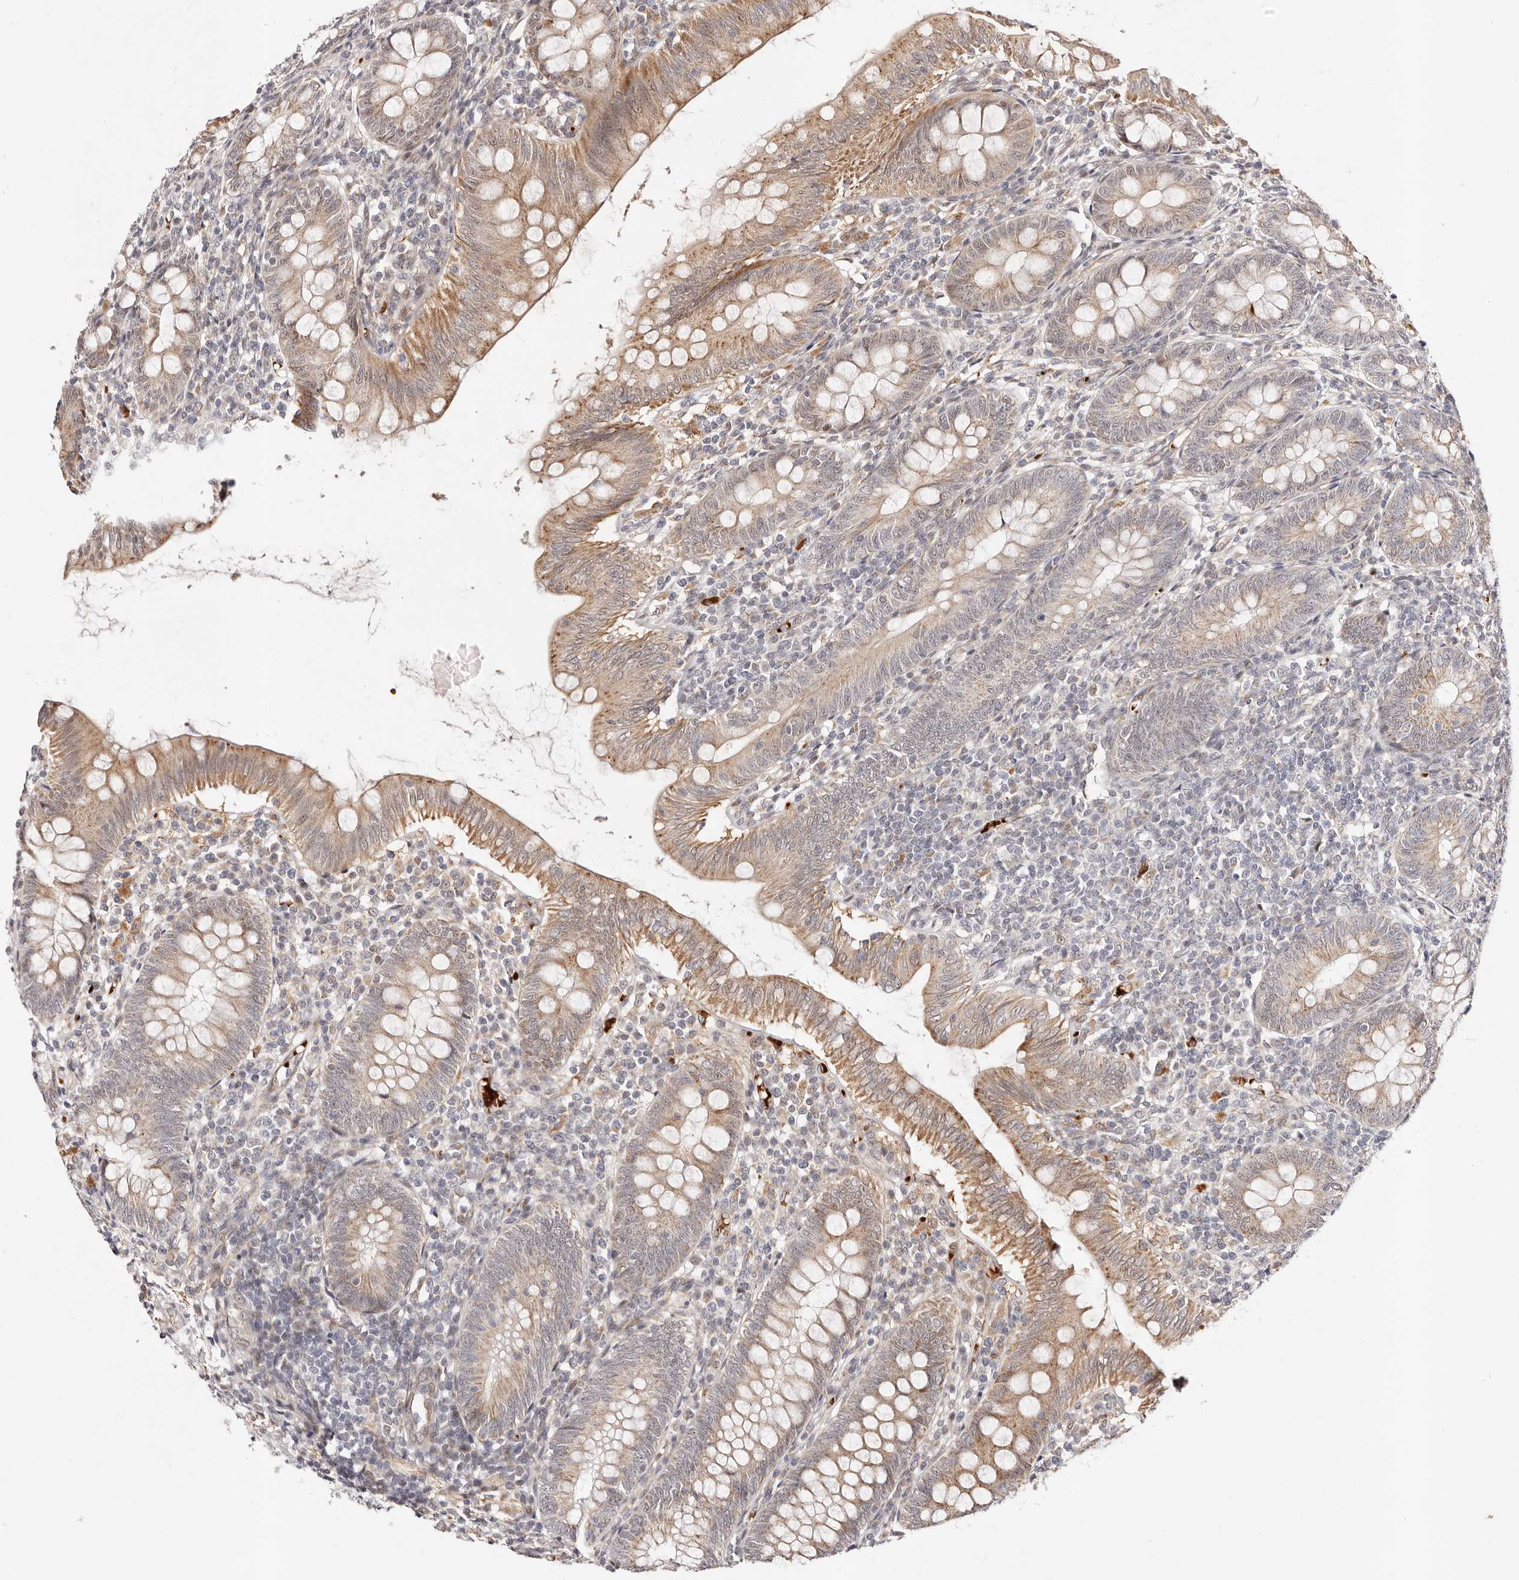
{"staining": {"intensity": "moderate", "quantity": "25%-75%", "location": "cytoplasmic/membranous"}, "tissue": "appendix", "cell_type": "Glandular cells", "image_type": "normal", "snomed": [{"axis": "morphology", "description": "Normal tissue, NOS"}, {"axis": "topography", "description": "Appendix"}], "caption": "Moderate cytoplasmic/membranous positivity is identified in about 25%-75% of glandular cells in normal appendix. (DAB IHC, brown staining for protein, blue staining for nuclei).", "gene": "WRN", "patient": {"sex": "male", "age": 14}}